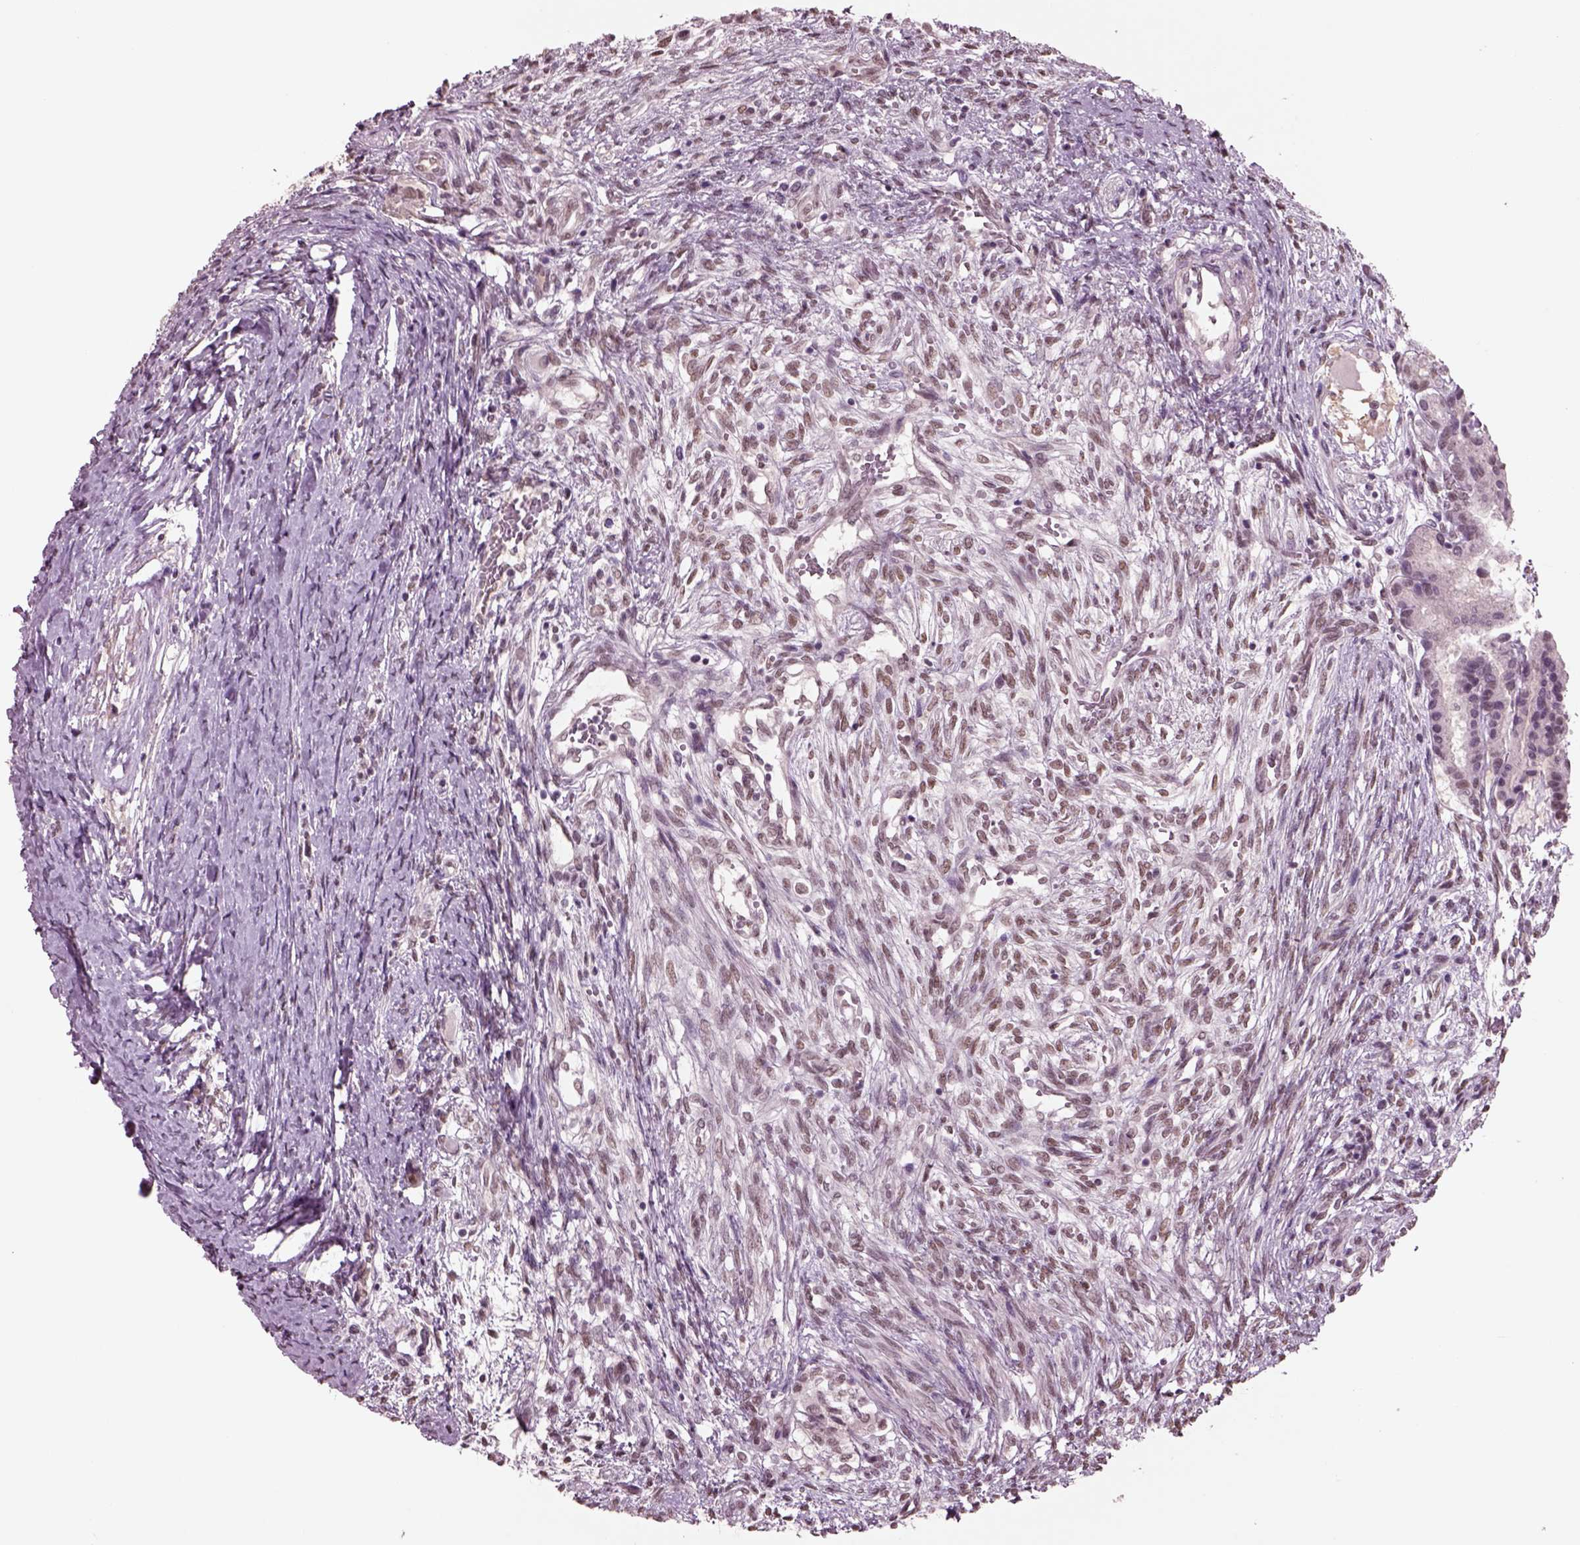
{"staining": {"intensity": "moderate", "quantity": "25%-75%", "location": "nuclear"}, "tissue": "testis cancer", "cell_type": "Tumor cells", "image_type": "cancer", "snomed": [{"axis": "morphology", "description": "Carcinoma, Embryonal, NOS"}, {"axis": "topography", "description": "Testis"}], "caption": "Testis cancer stained with a brown dye reveals moderate nuclear positive expression in about 25%-75% of tumor cells.", "gene": "SEPHS1", "patient": {"sex": "male", "age": 37}}